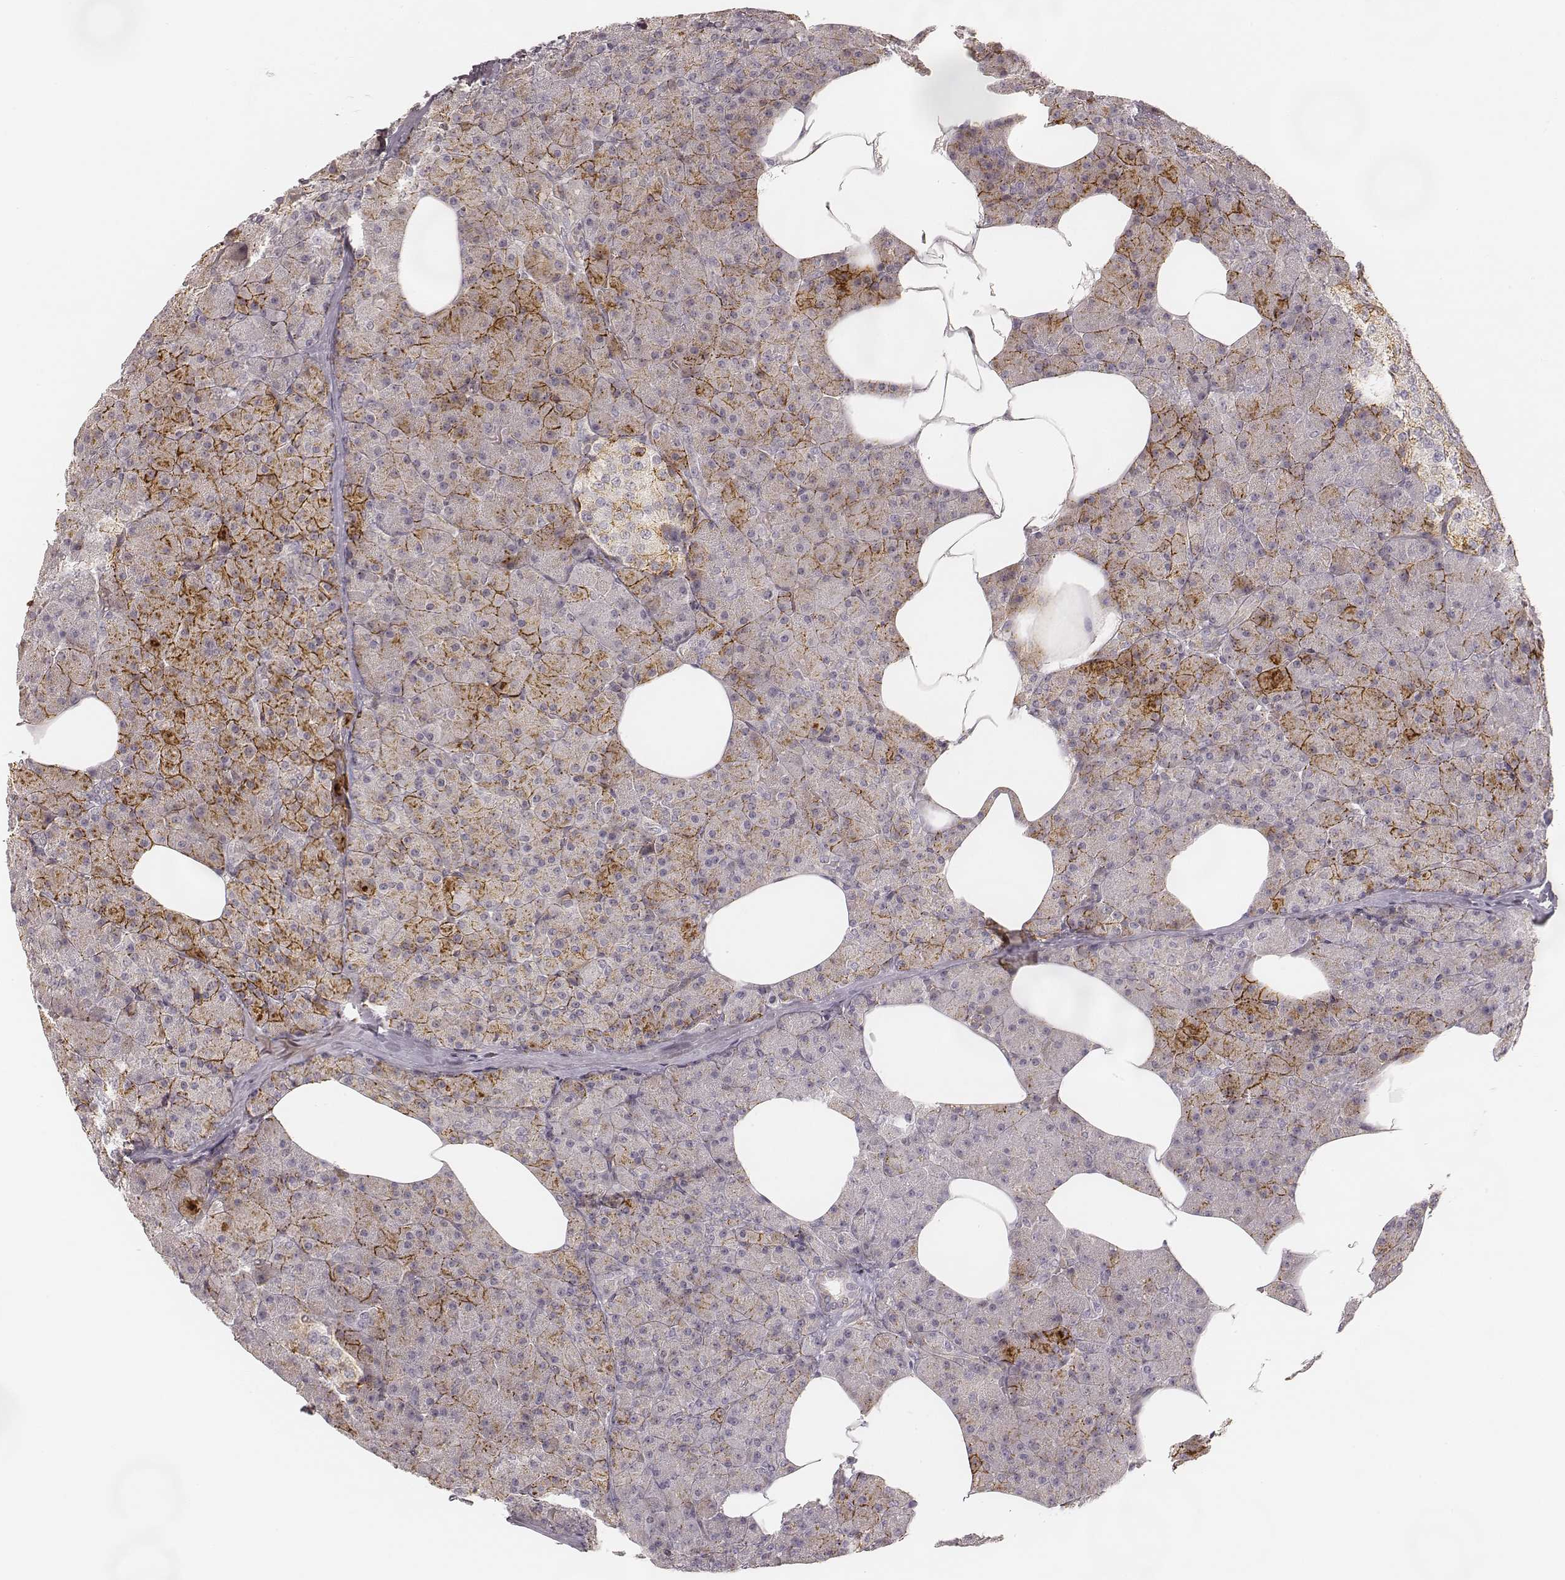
{"staining": {"intensity": "strong", "quantity": "25%-75%", "location": "cytoplasmic/membranous"}, "tissue": "pancreas", "cell_type": "Exocrine glandular cells", "image_type": "normal", "snomed": [{"axis": "morphology", "description": "Normal tissue, NOS"}, {"axis": "topography", "description": "Pancreas"}], "caption": "Pancreas stained with a brown dye displays strong cytoplasmic/membranous positive expression in approximately 25%-75% of exocrine glandular cells.", "gene": "GORASP2", "patient": {"sex": "female", "age": 45}}